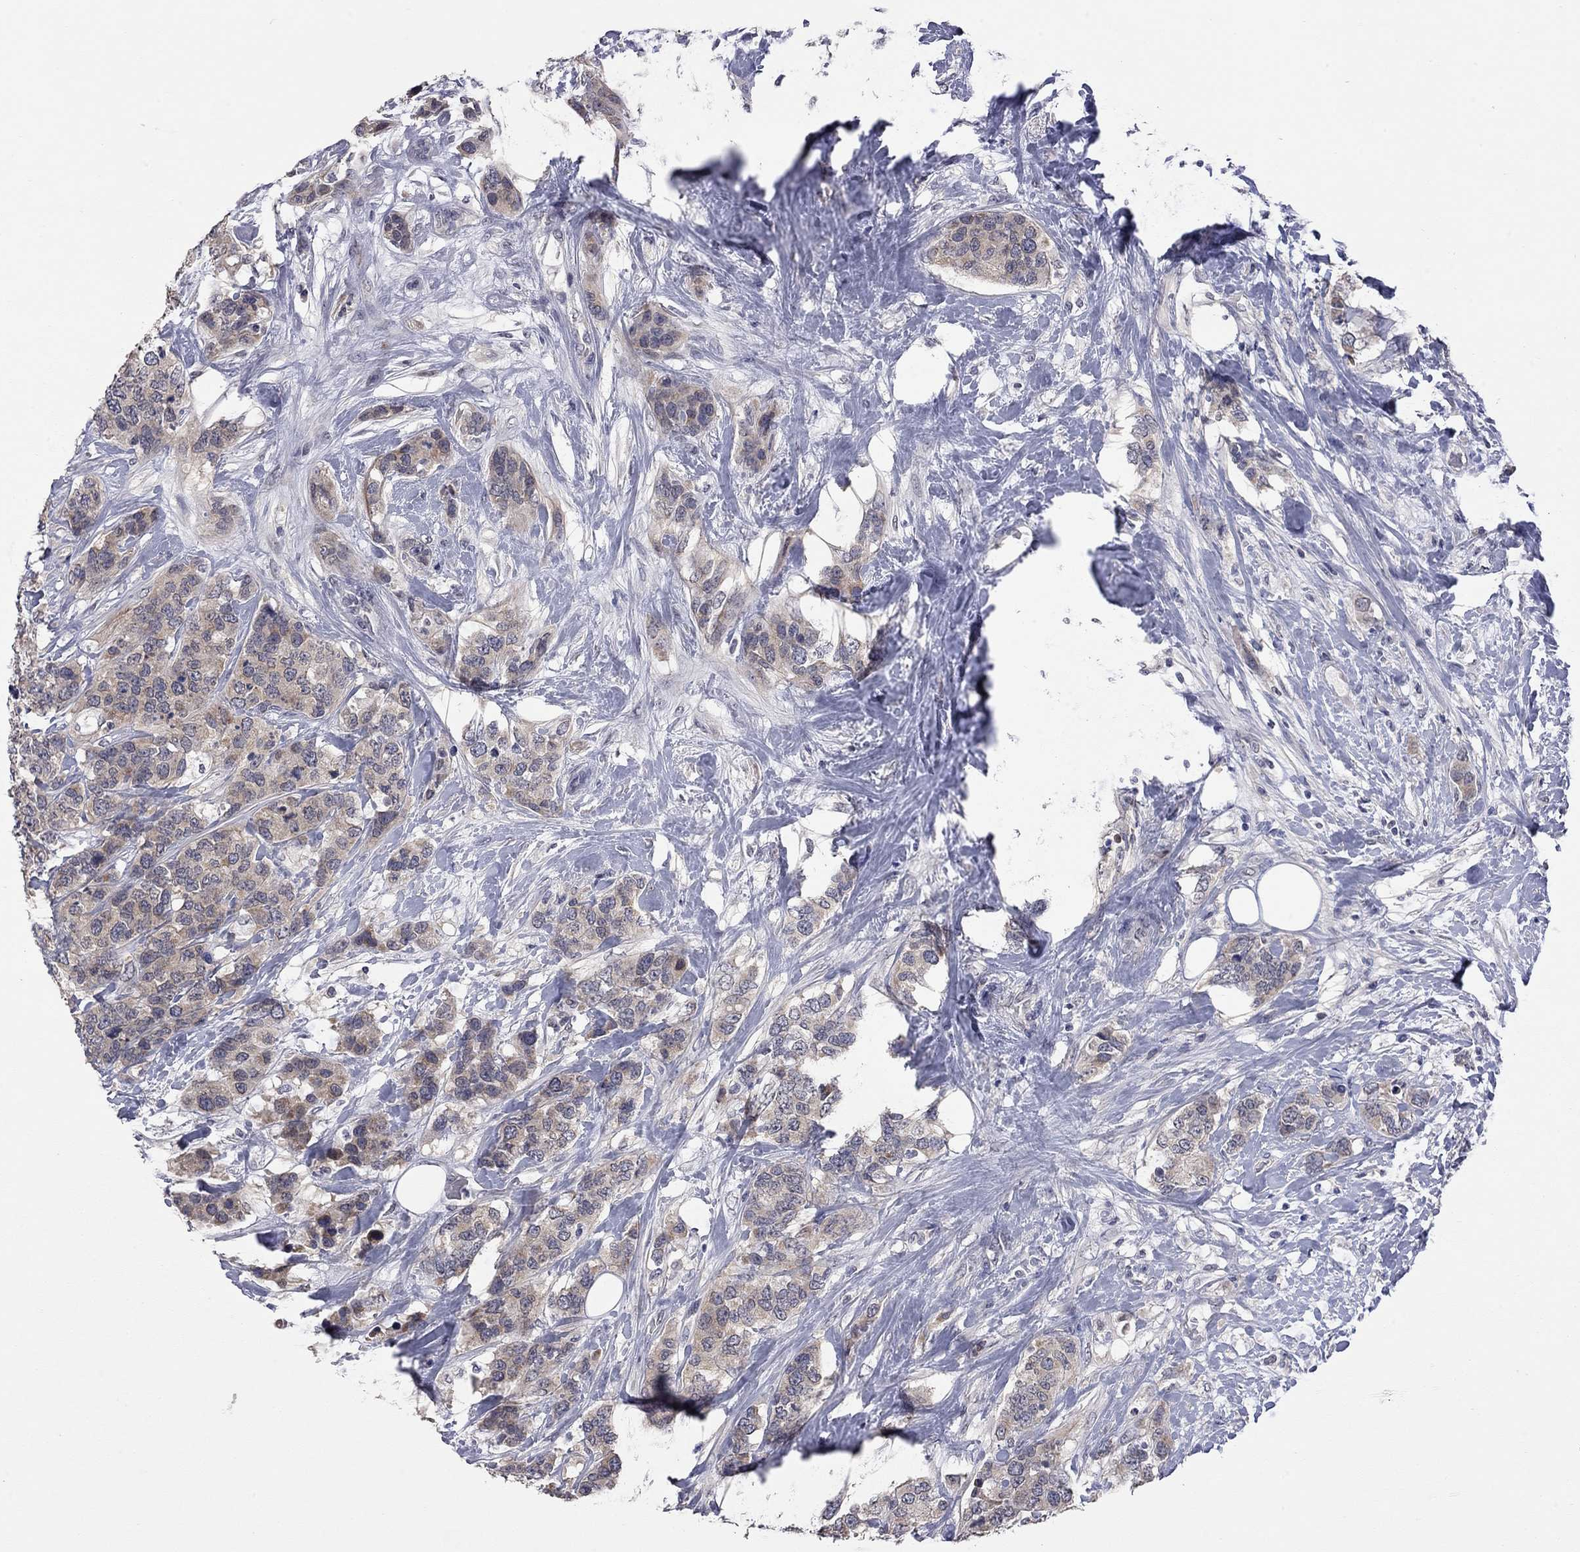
{"staining": {"intensity": "weak", "quantity": "25%-75%", "location": "cytoplasmic/membranous"}, "tissue": "breast cancer", "cell_type": "Tumor cells", "image_type": "cancer", "snomed": [{"axis": "morphology", "description": "Lobular carcinoma"}, {"axis": "topography", "description": "Breast"}], "caption": "Human breast cancer (lobular carcinoma) stained with a protein marker displays weak staining in tumor cells.", "gene": "FABP12", "patient": {"sex": "female", "age": 59}}